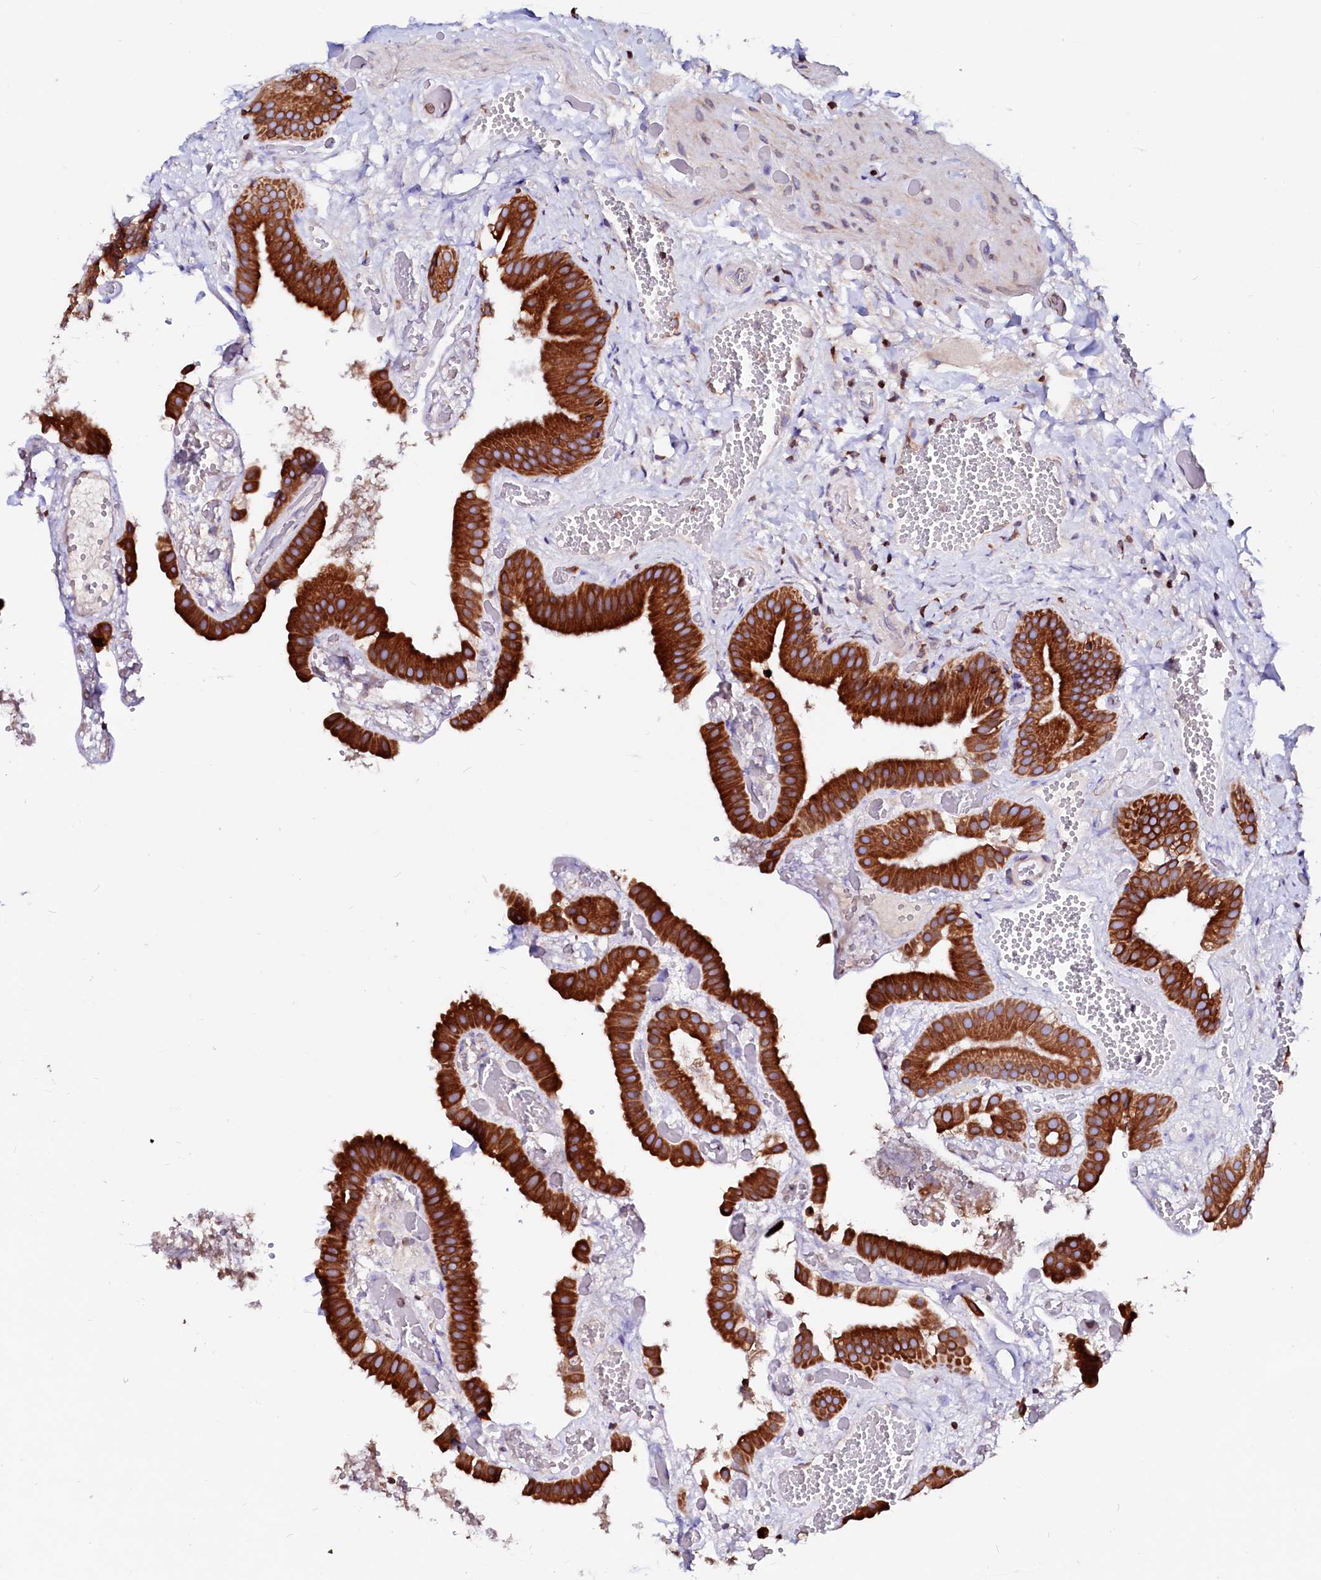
{"staining": {"intensity": "strong", "quantity": ">75%", "location": "cytoplasmic/membranous"}, "tissue": "gallbladder", "cell_type": "Glandular cells", "image_type": "normal", "snomed": [{"axis": "morphology", "description": "Normal tissue, NOS"}, {"axis": "topography", "description": "Gallbladder"}], "caption": "This is an image of immunohistochemistry (IHC) staining of normal gallbladder, which shows strong positivity in the cytoplasmic/membranous of glandular cells.", "gene": "DERL1", "patient": {"sex": "female", "age": 64}}